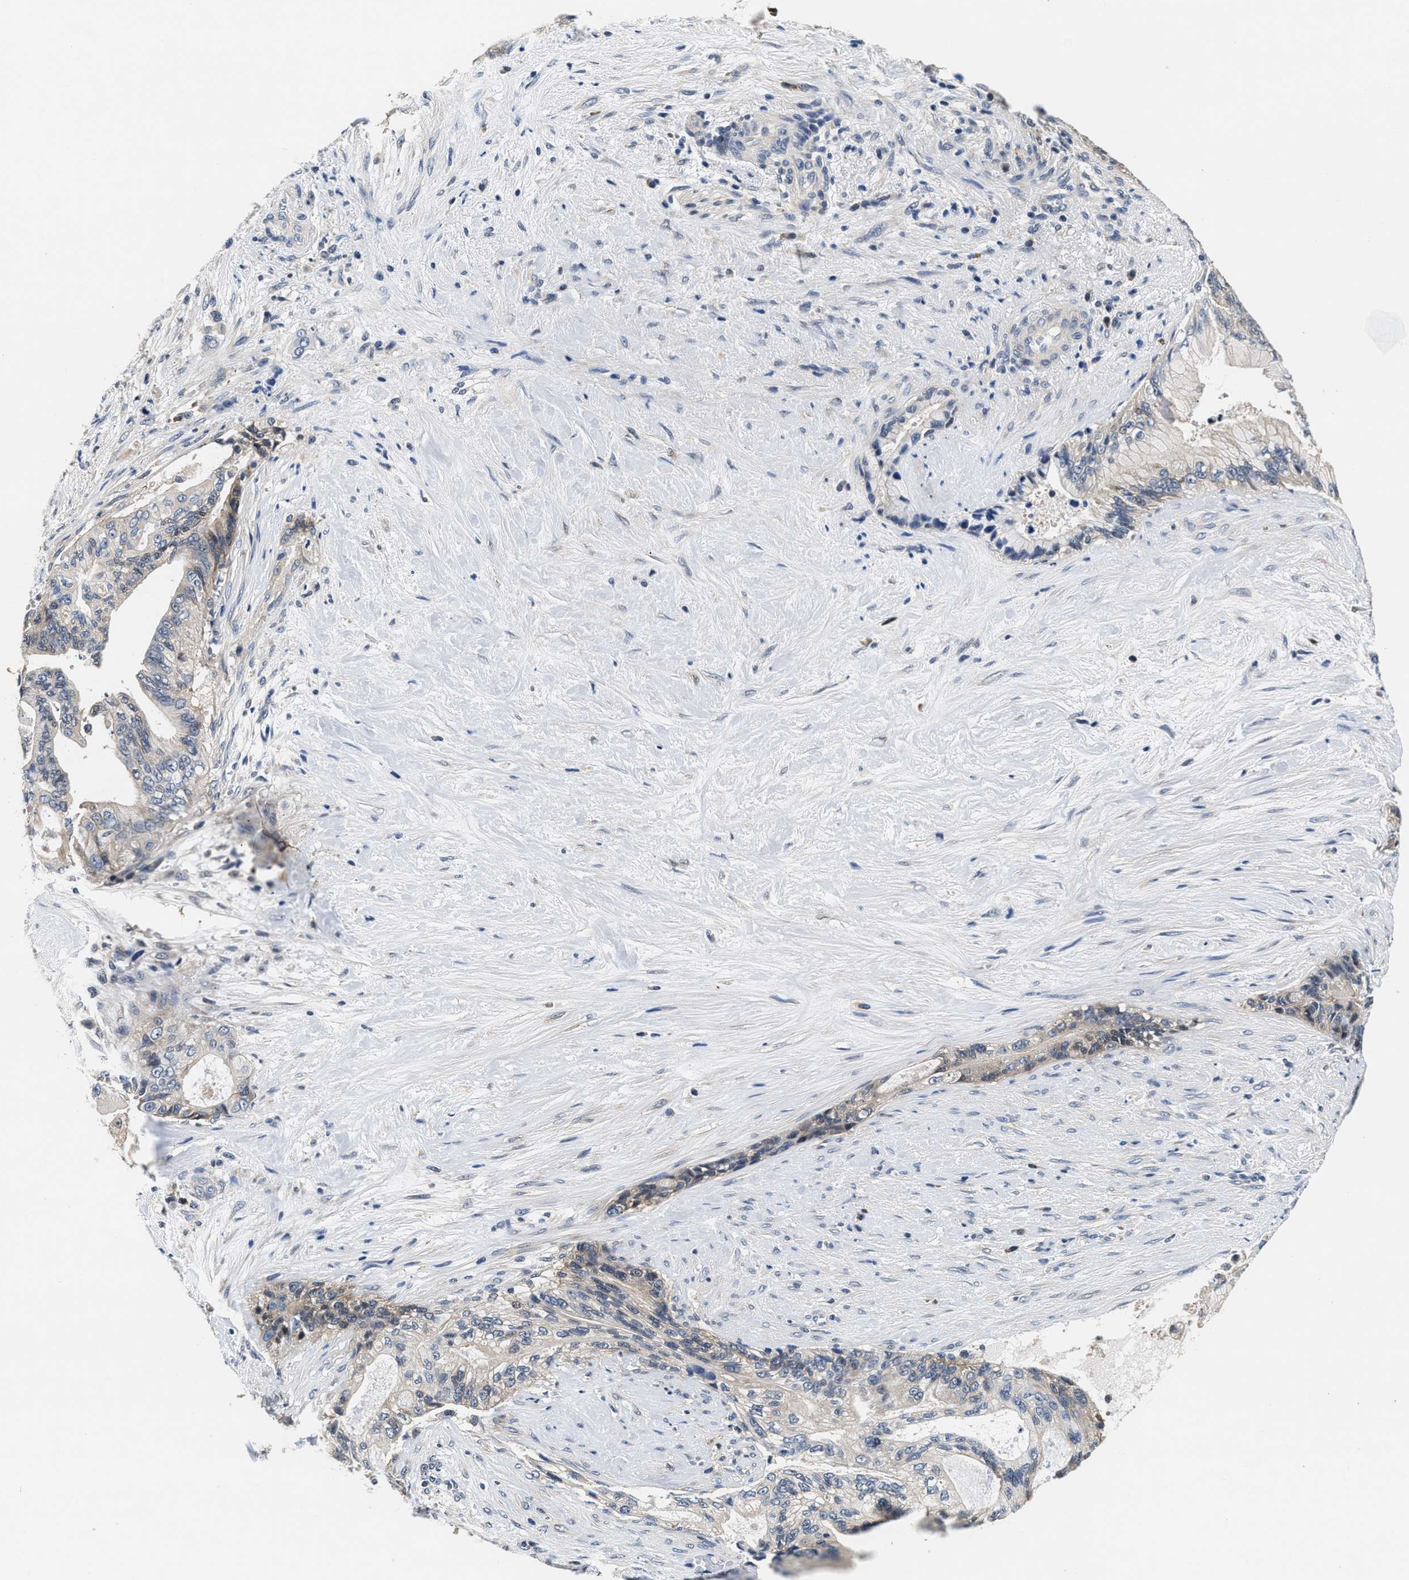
{"staining": {"intensity": "weak", "quantity": "<25%", "location": "cytoplasmic/membranous"}, "tissue": "pancreatic cancer", "cell_type": "Tumor cells", "image_type": "cancer", "snomed": [{"axis": "morphology", "description": "Adenocarcinoma, NOS"}, {"axis": "topography", "description": "Pancreas"}], "caption": "This is an immunohistochemistry (IHC) micrograph of pancreatic cancer. There is no expression in tumor cells.", "gene": "PHPT1", "patient": {"sex": "male", "age": 59}}